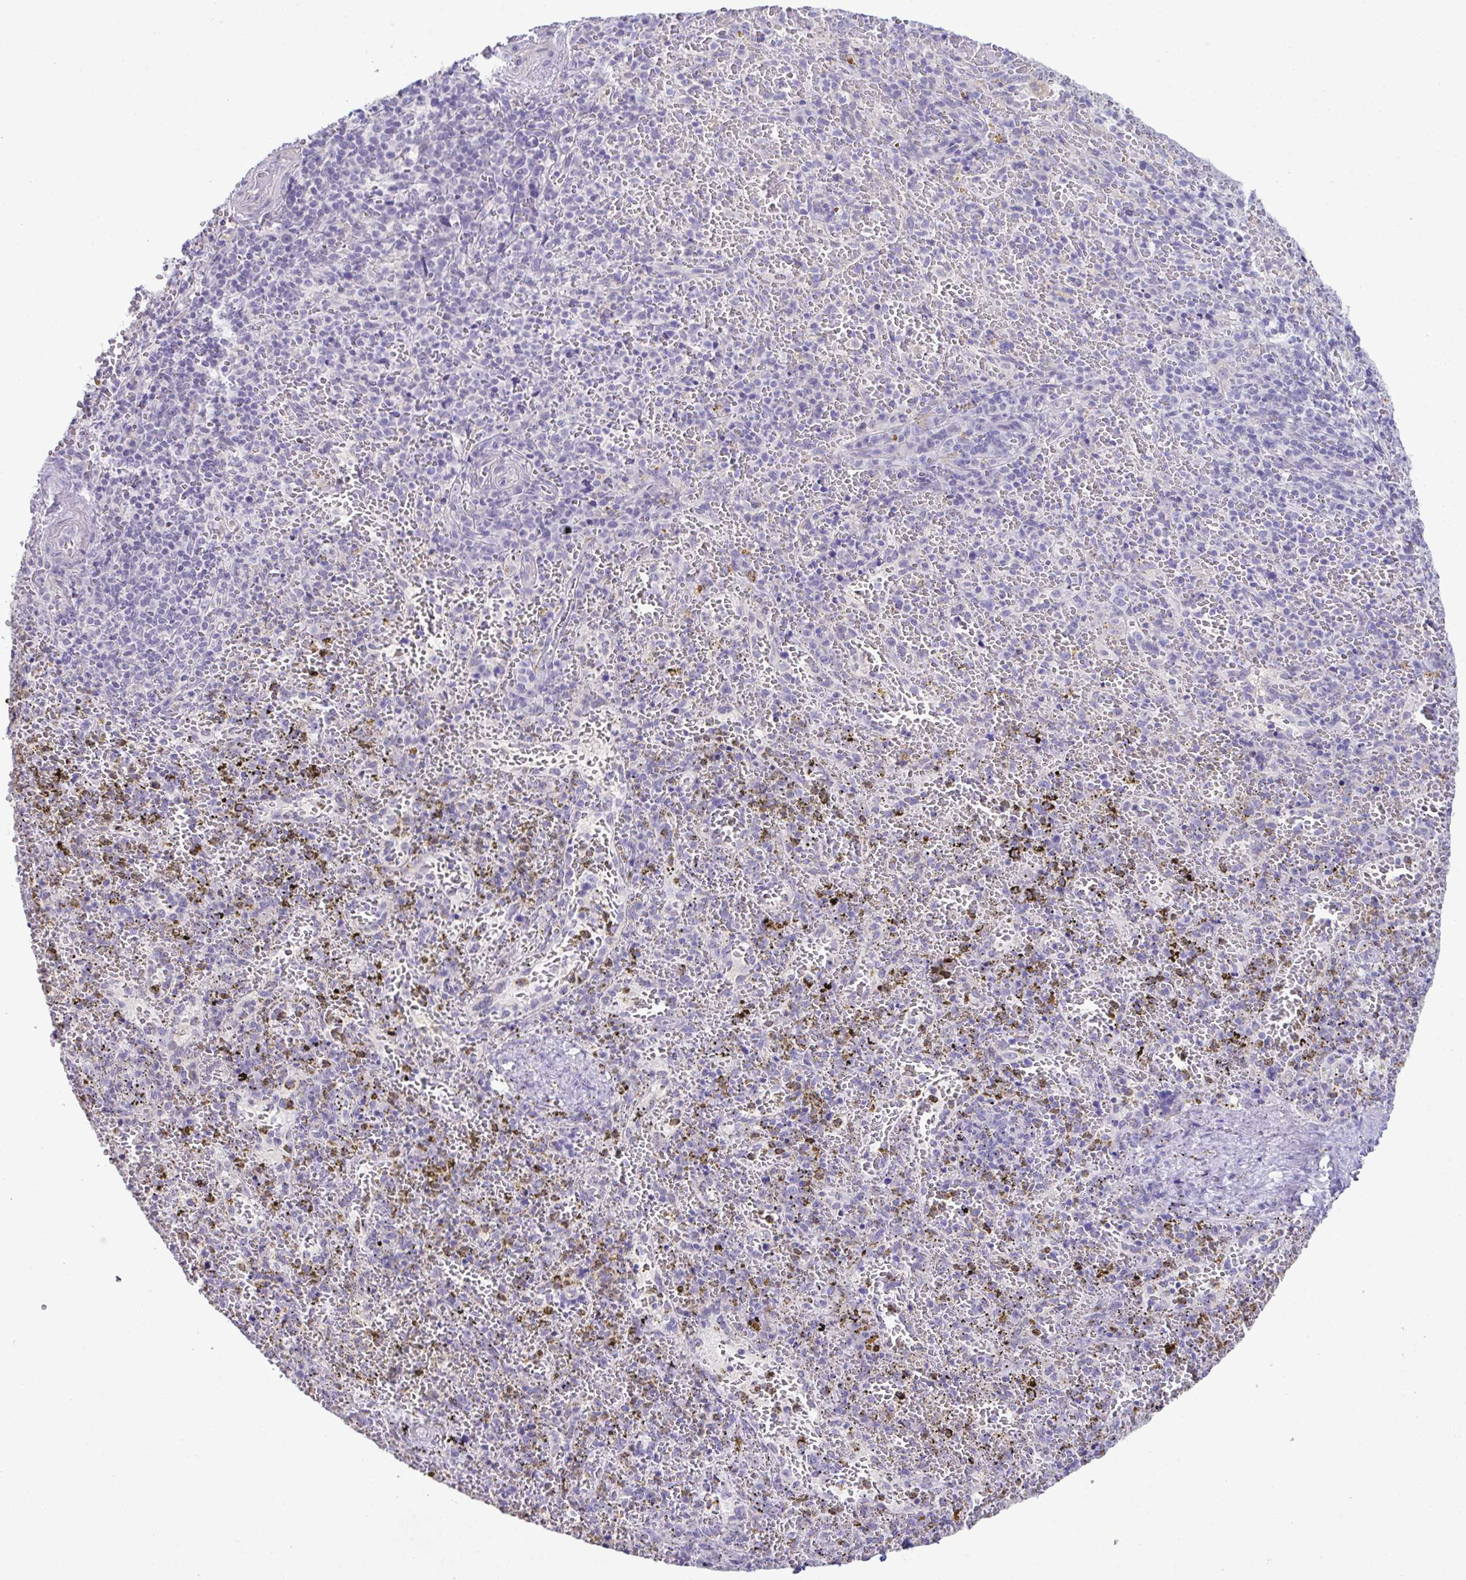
{"staining": {"intensity": "negative", "quantity": "none", "location": "none"}, "tissue": "spleen", "cell_type": "Cells in red pulp", "image_type": "normal", "snomed": [{"axis": "morphology", "description": "Normal tissue, NOS"}, {"axis": "topography", "description": "Spleen"}], "caption": "The immunohistochemistry (IHC) image has no significant expression in cells in red pulp of spleen.", "gene": "ATP6V0D2", "patient": {"sex": "female", "age": 50}}